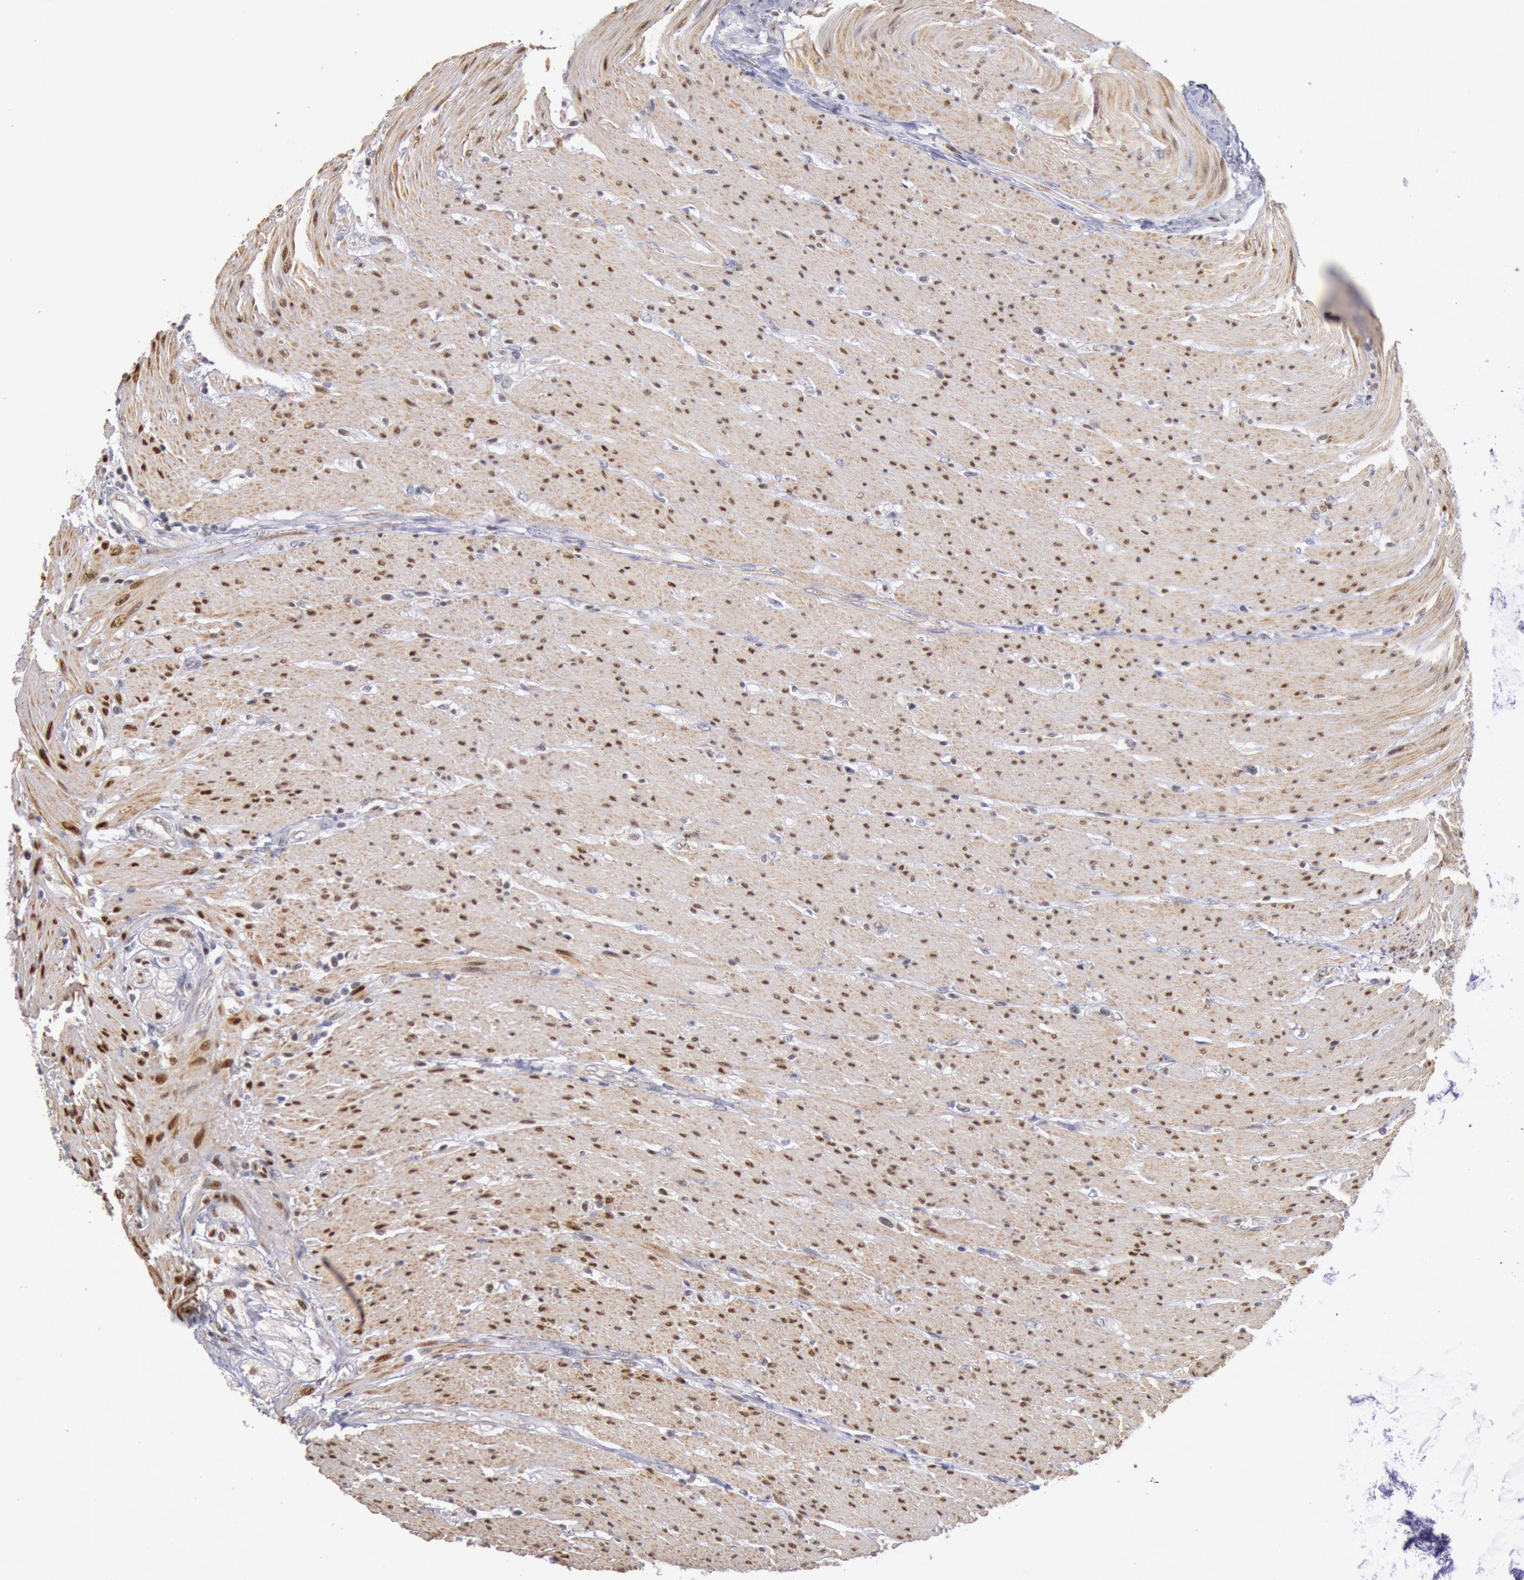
{"staining": {"intensity": "moderate", "quantity": "25%-75%", "location": "nuclear"}, "tissue": "colorectal cancer", "cell_type": "Tumor cells", "image_type": "cancer", "snomed": [{"axis": "morphology", "description": "Adenocarcinoma, NOS"}, {"axis": "topography", "description": "Colon"}], "caption": "Protein expression analysis of human adenocarcinoma (colorectal) reveals moderate nuclear staining in about 25%-75% of tumor cells. The staining was performed using DAB, with brown indicating positive protein expression. Nuclei are stained blue with hematoxylin.", "gene": "RPS6KA5", "patient": {"sex": "female", "age": 46}}